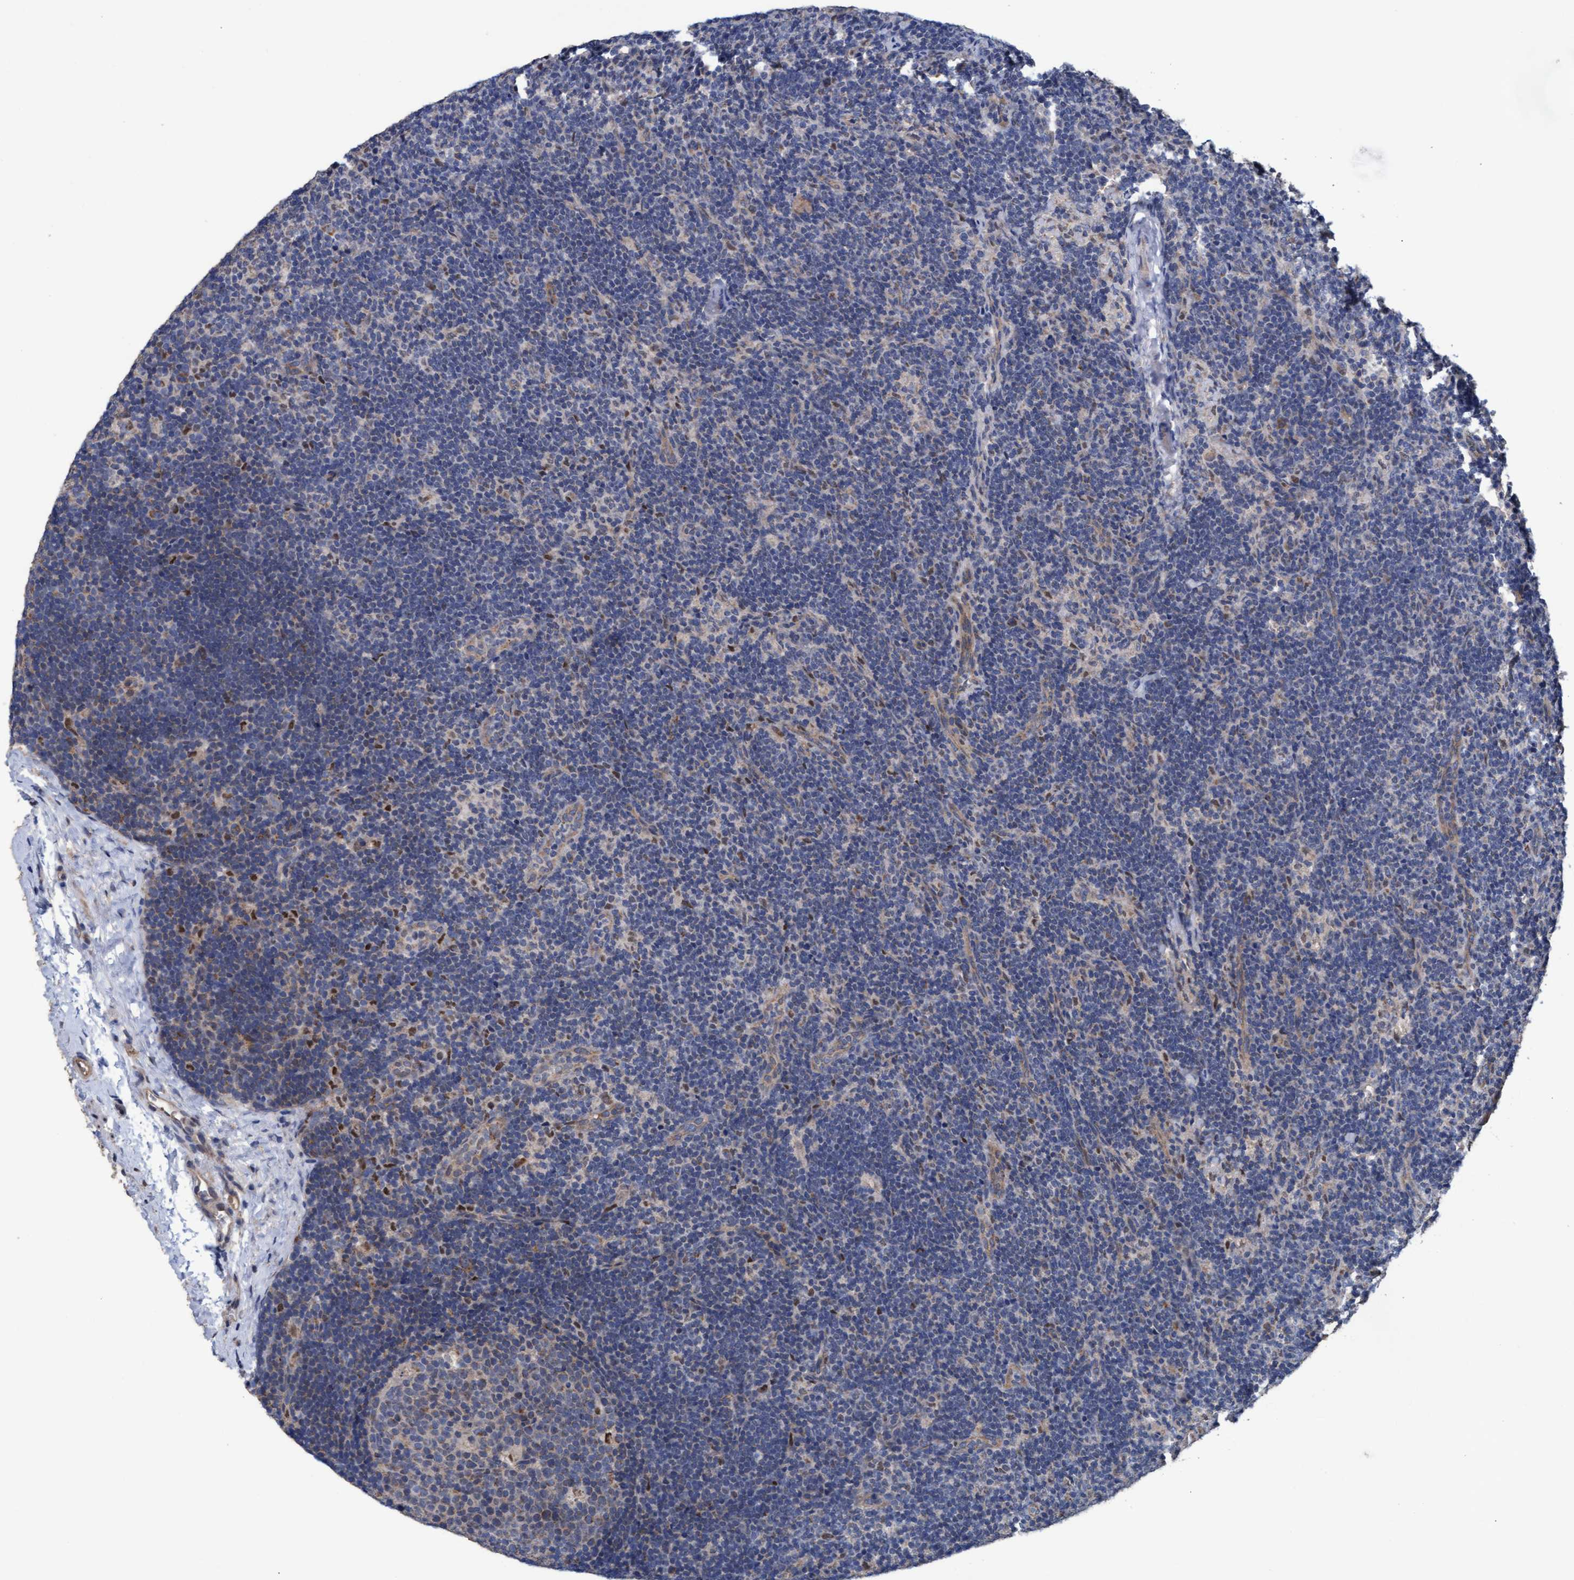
{"staining": {"intensity": "weak", "quantity": "<25%", "location": "cytoplasmic/membranous"}, "tissue": "lymph node", "cell_type": "Germinal center cells", "image_type": "normal", "snomed": [{"axis": "morphology", "description": "Normal tissue, NOS"}, {"axis": "topography", "description": "Lymph node"}], "caption": "An IHC photomicrograph of normal lymph node is shown. There is no staining in germinal center cells of lymph node. (Brightfield microscopy of DAB (3,3'-diaminobenzidine) immunohistochemistry (IHC) at high magnification).", "gene": "MRPL38", "patient": {"sex": "female", "age": 22}}